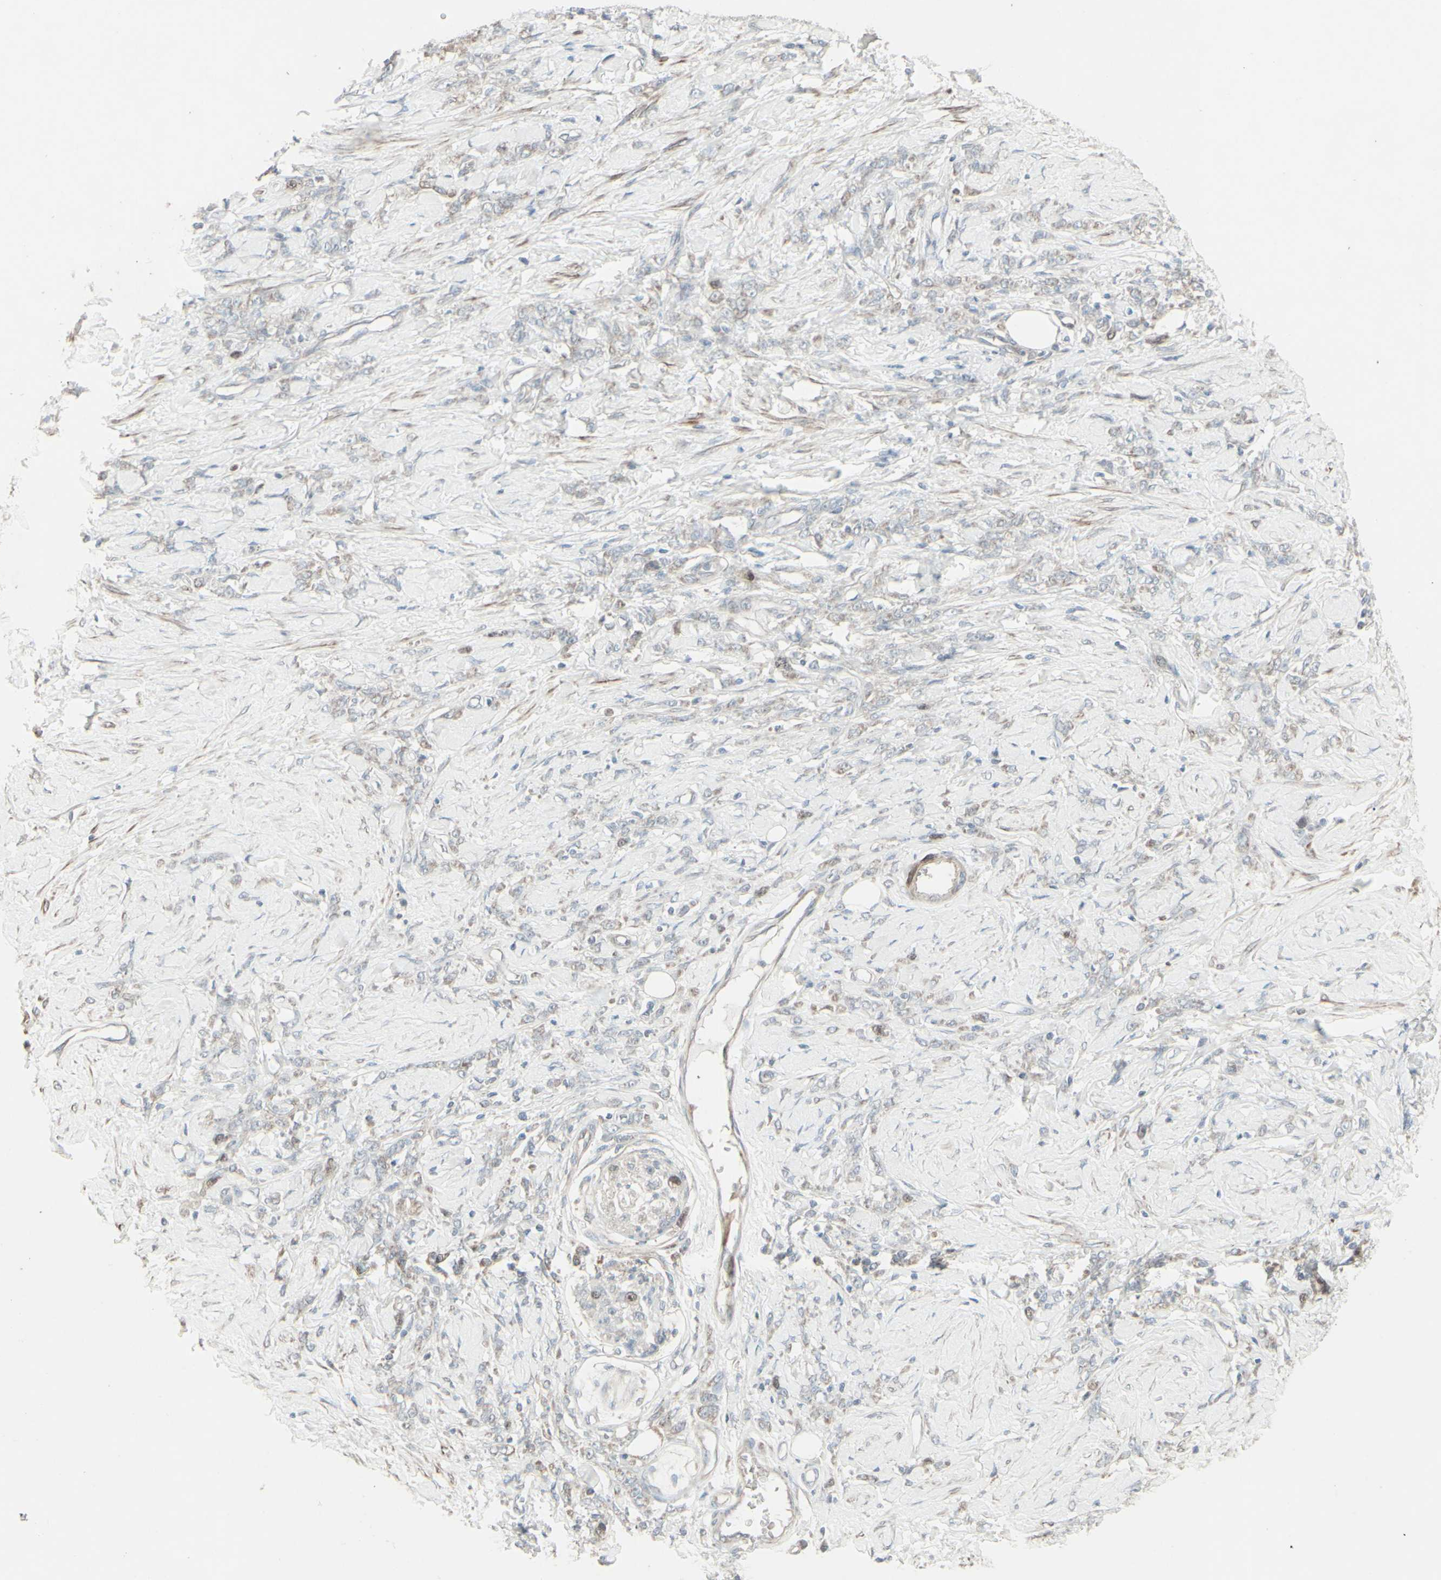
{"staining": {"intensity": "weak", "quantity": "25%-75%", "location": "cytoplasmic/membranous"}, "tissue": "stomach cancer", "cell_type": "Tumor cells", "image_type": "cancer", "snomed": [{"axis": "morphology", "description": "Adenocarcinoma, NOS"}, {"axis": "topography", "description": "Stomach"}], "caption": "Stomach cancer (adenocarcinoma) stained for a protein displays weak cytoplasmic/membranous positivity in tumor cells.", "gene": "GMNN", "patient": {"sex": "male", "age": 82}}